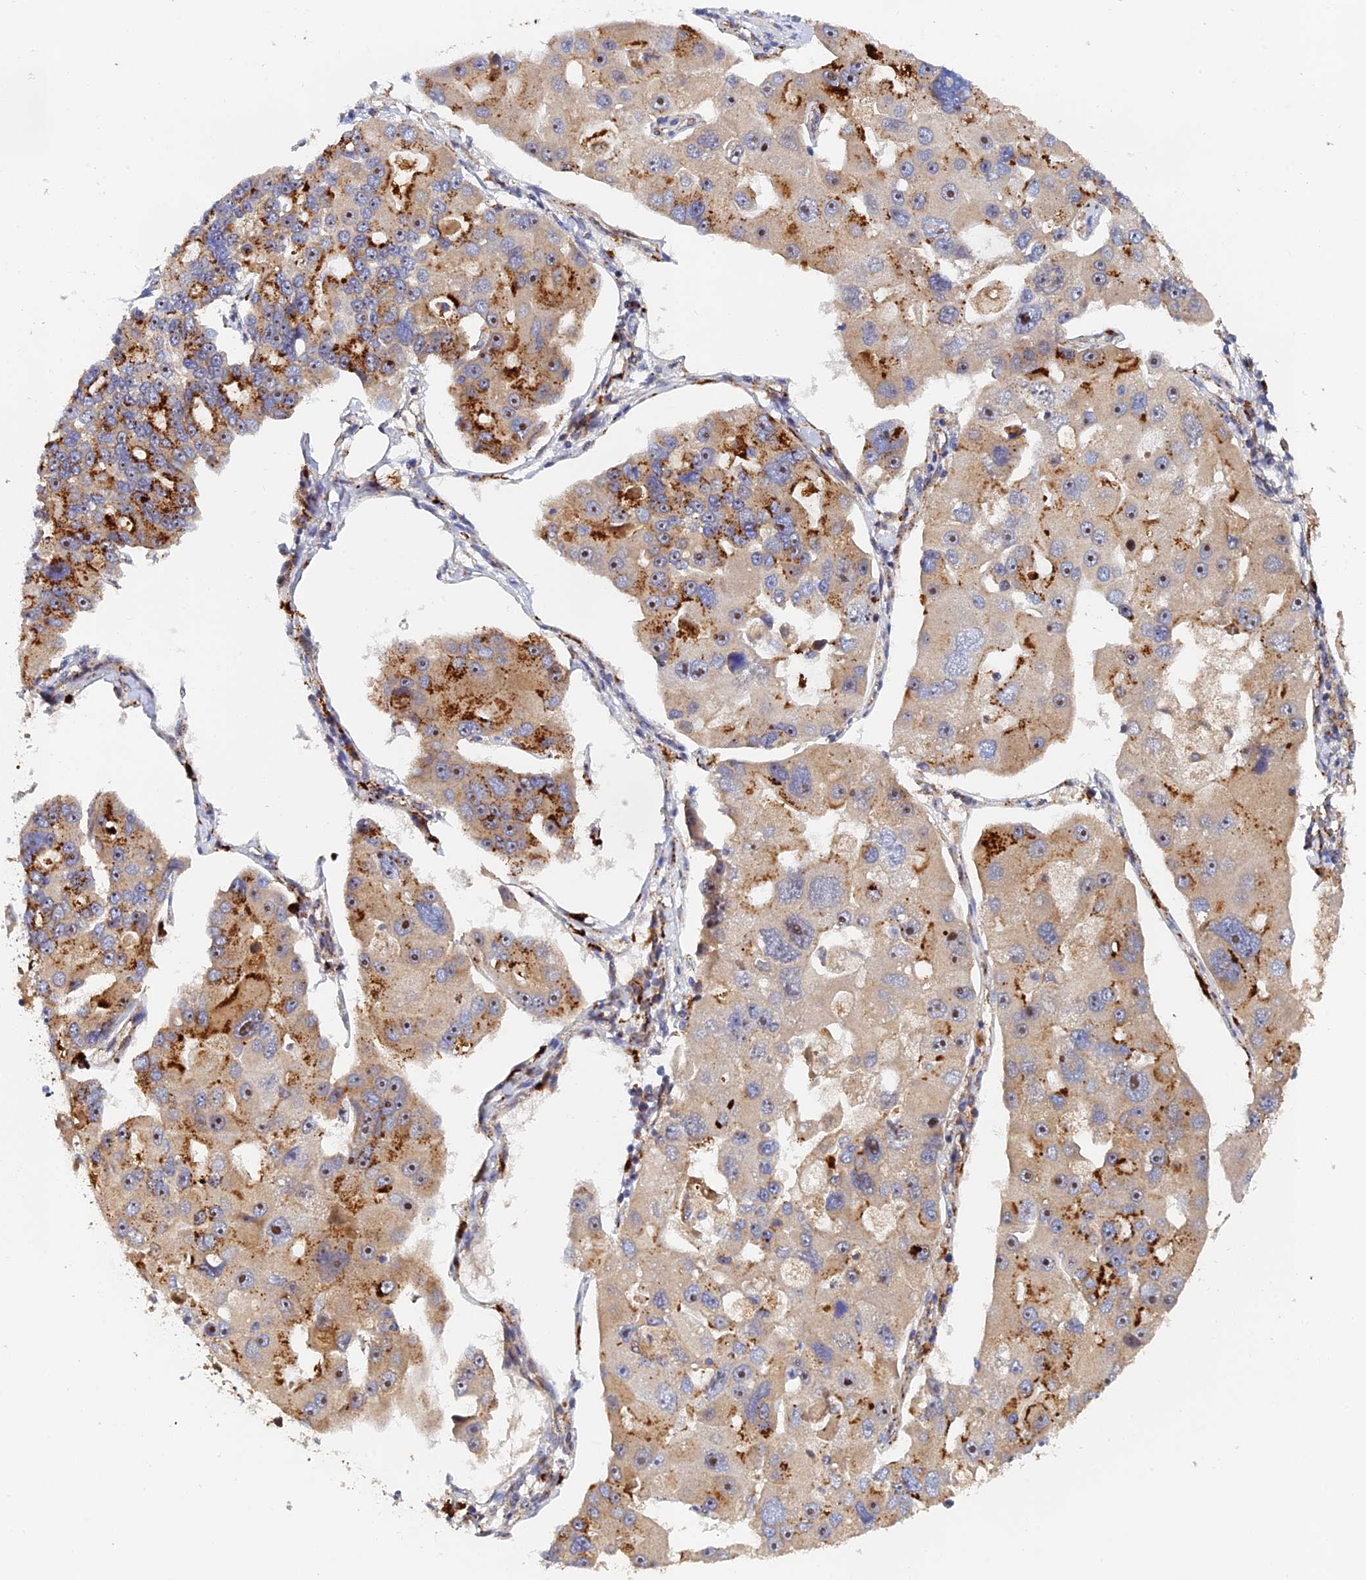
{"staining": {"intensity": "strong", "quantity": "25%-75%", "location": "cytoplasmic/membranous,nuclear"}, "tissue": "lung cancer", "cell_type": "Tumor cells", "image_type": "cancer", "snomed": [{"axis": "morphology", "description": "Adenocarcinoma, NOS"}, {"axis": "topography", "description": "Lung"}], "caption": "Immunohistochemical staining of human lung cancer exhibits high levels of strong cytoplasmic/membranous and nuclear expression in about 25%-75% of tumor cells.", "gene": "PPP2R3C", "patient": {"sex": "female", "age": 54}}